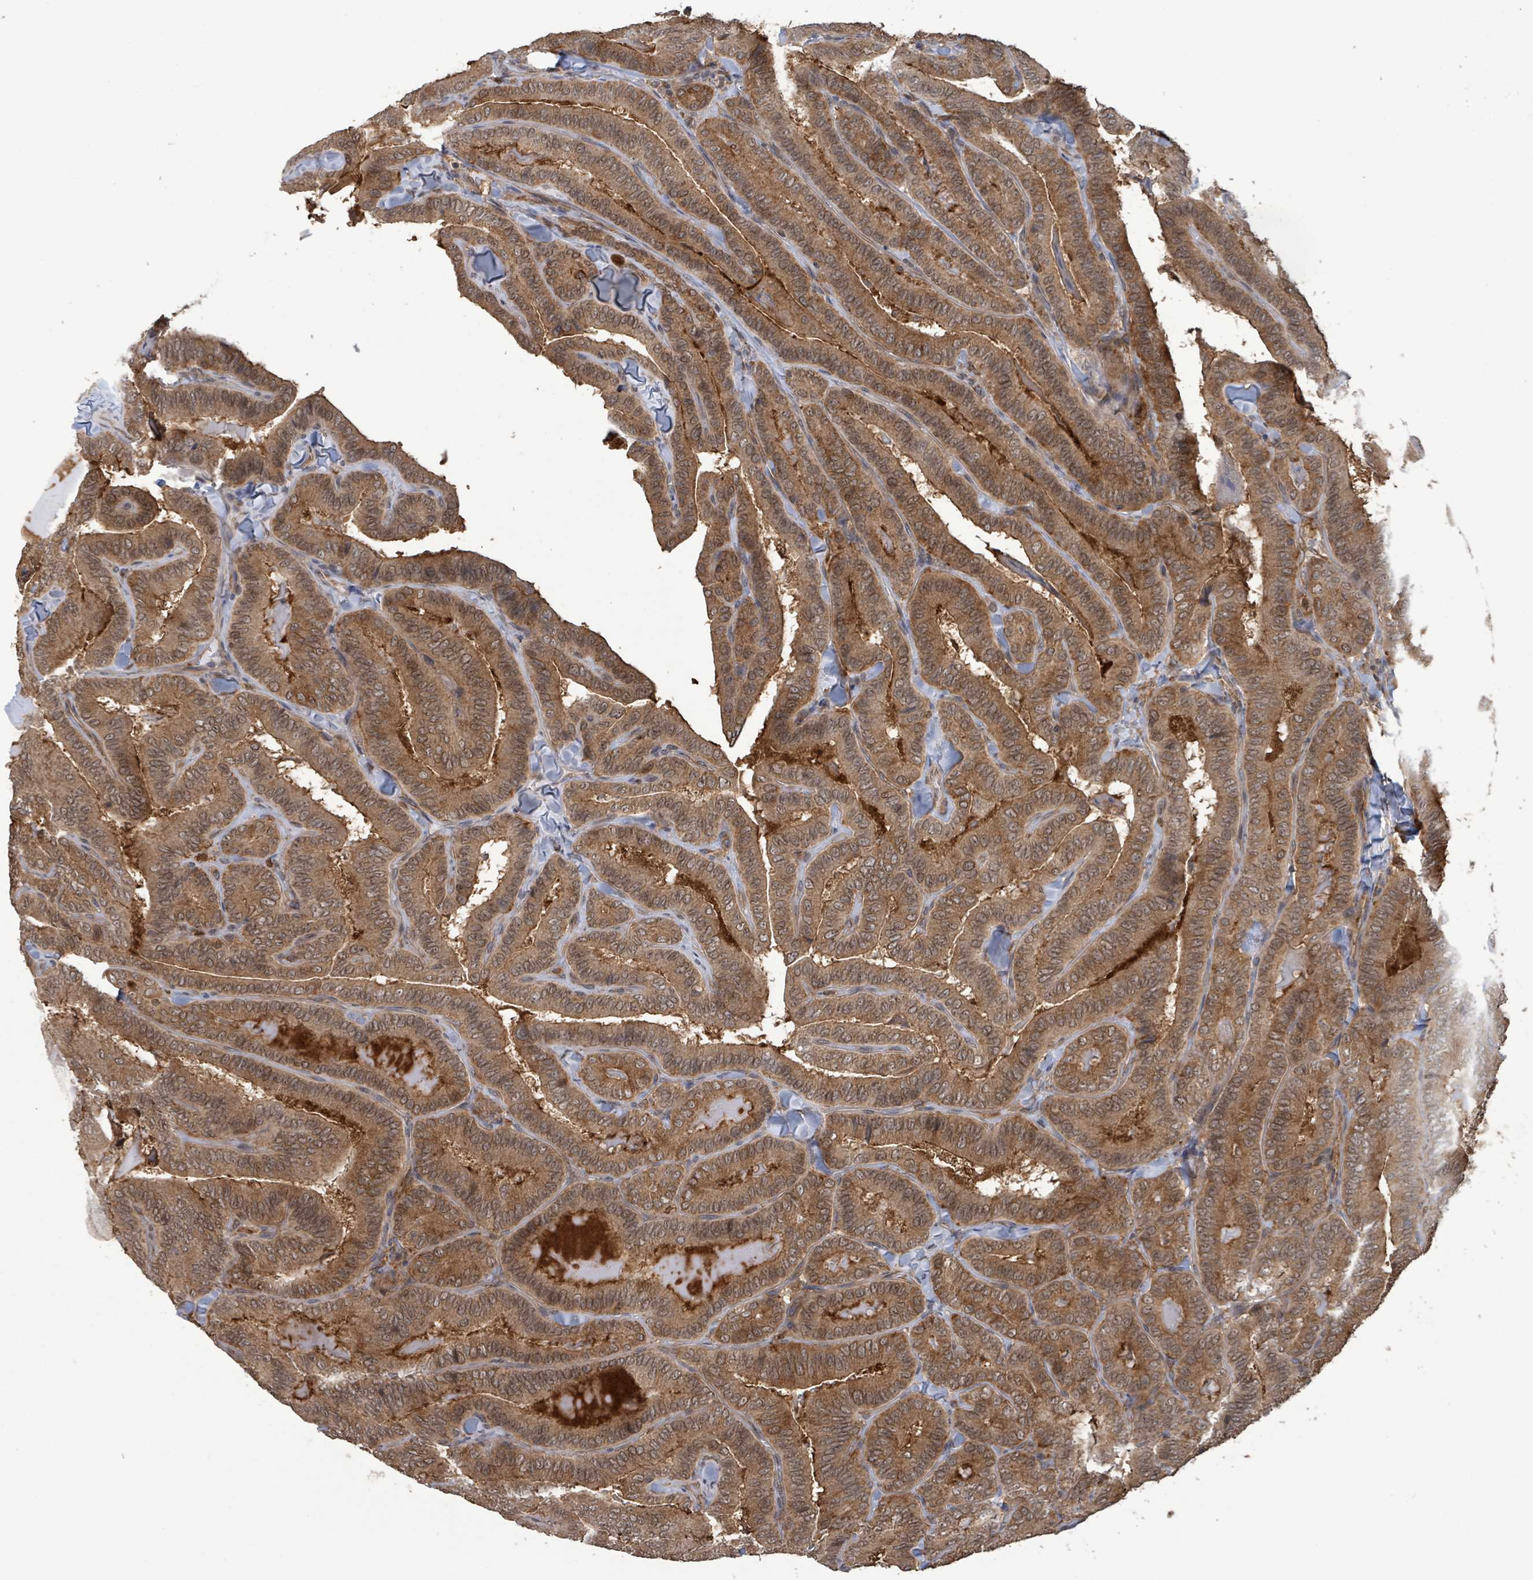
{"staining": {"intensity": "moderate", "quantity": ">75%", "location": "cytoplasmic/membranous"}, "tissue": "thyroid cancer", "cell_type": "Tumor cells", "image_type": "cancer", "snomed": [{"axis": "morphology", "description": "Papillary adenocarcinoma, NOS"}, {"axis": "topography", "description": "Thyroid gland"}], "caption": "High-magnification brightfield microscopy of thyroid papillary adenocarcinoma stained with DAB (brown) and counterstained with hematoxylin (blue). tumor cells exhibit moderate cytoplasmic/membranous expression is appreciated in about>75% of cells.", "gene": "KLC1", "patient": {"sex": "male", "age": 61}}